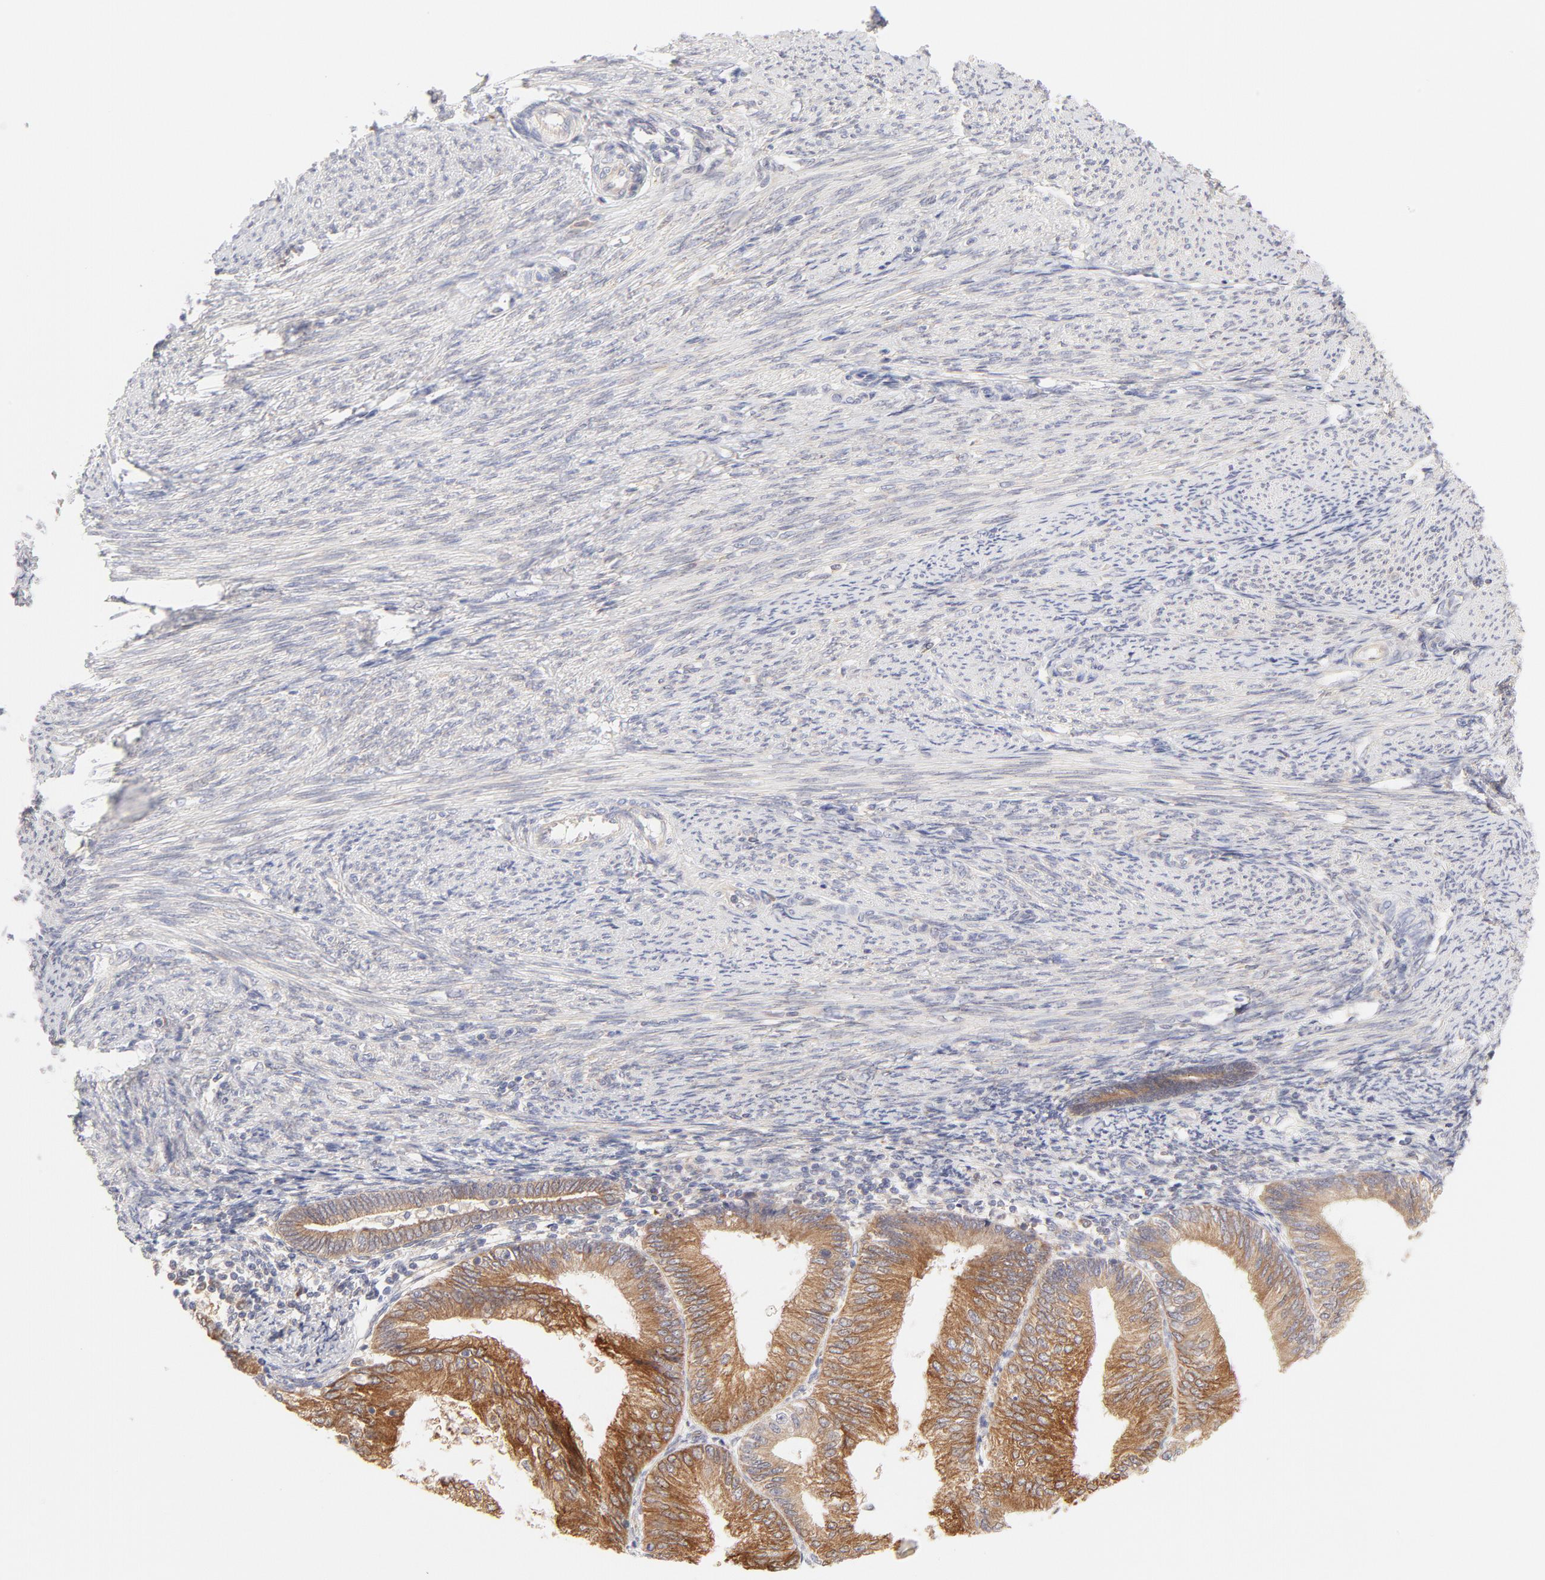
{"staining": {"intensity": "moderate", "quantity": ">75%", "location": "cytoplasmic/membranous"}, "tissue": "endometrial cancer", "cell_type": "Tumor cells", "image_type": "cancer", "snomed": [{"axis": "morphology", "description": "Adenocarcinoma, NOS"}, {"axis": "topography", "description": "Endometrium"}], "caption": "Moderate cytoplasmic/membranous positivity is present in approximately >75% of tumor cells in endometrial adenocarcinoma.", "gene": "RPS6KA1", "patient": {"sex": "female", "age": 55}}